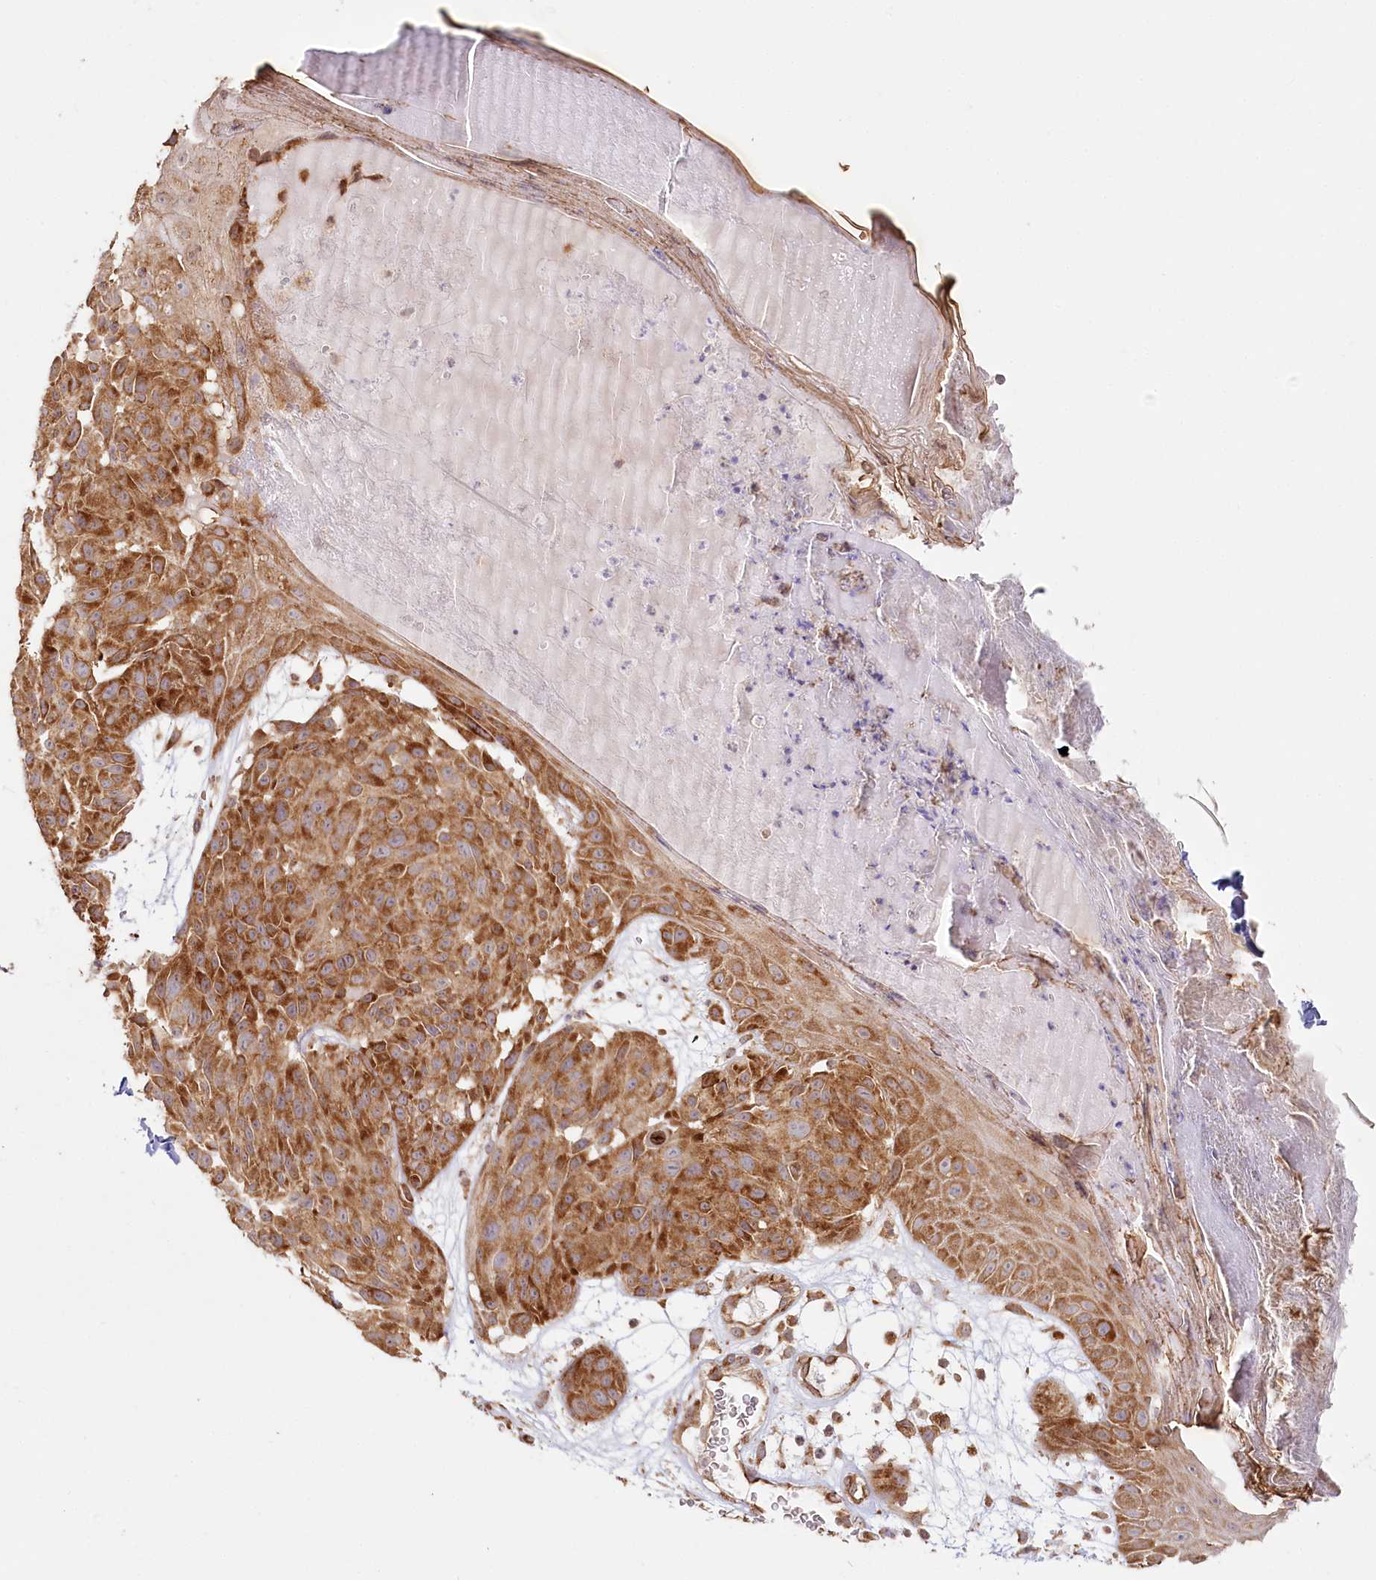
{"staining": {"intensity": "moderate", "quantity": ">75%", "location": "cytoplasmic/membranous"}, "tissue": "melanoma", "cell_type": "Tumor cells", "image_type": "cancer", "snomed": [{"axis": "morphology", "description": "Malignant melanoma, NOS"}, {"axis": "topography", "description": "Skin"}], "caption": "There is medium levels of moderate cytoplasmic/membranous positivity in tumor cells of melanoma, as demonstrated by immunohistochemical staining (brown color).", "gene": "OTUD4", "patient": {"sex": "male", "age": 83}}